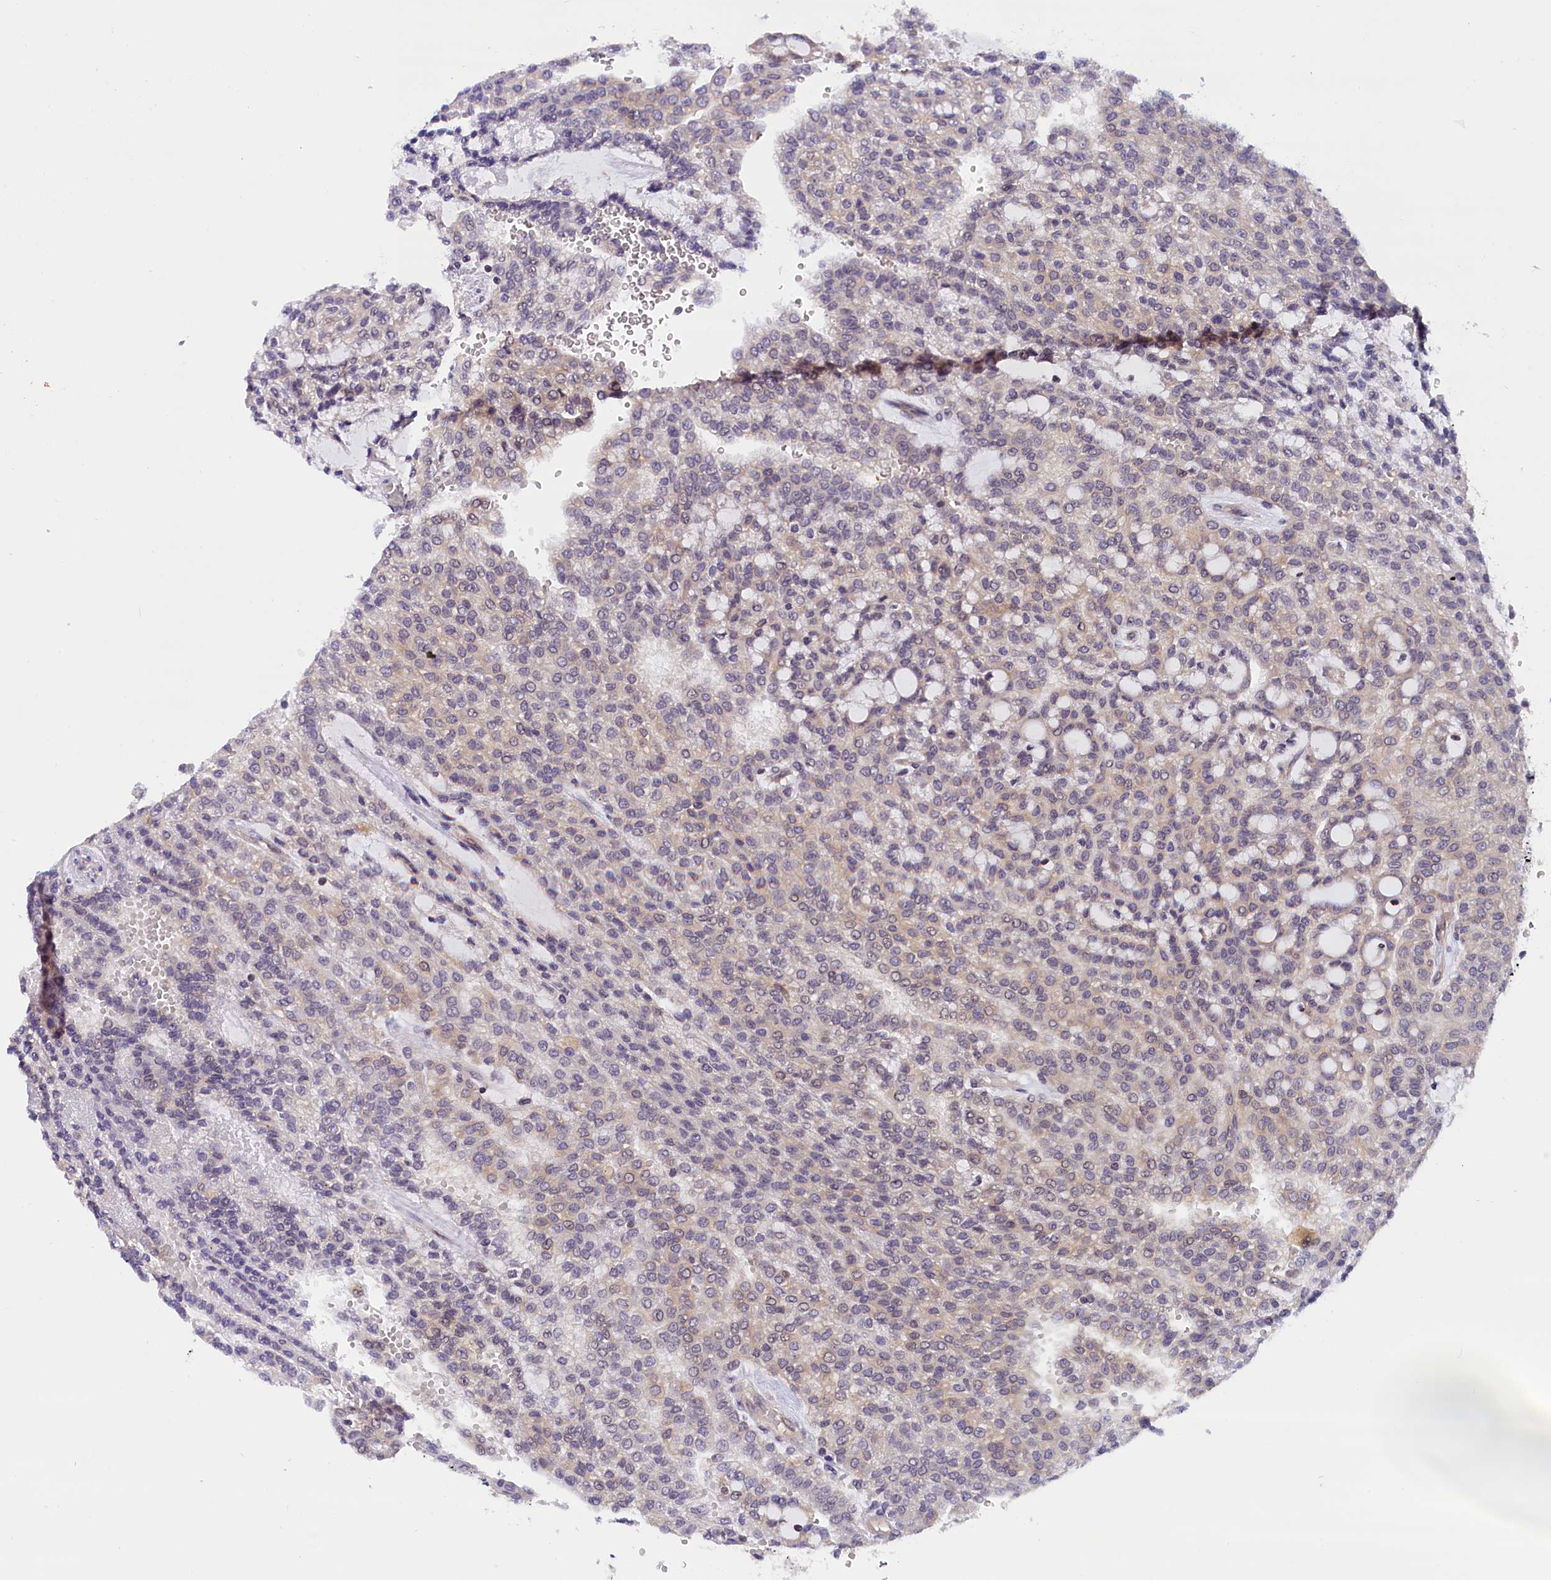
{"staining": {"intensity": "weak", "quantity": "25%-75%", "location": "cytoplasmic/membranous"}, "tissue": "renal cancer", "cell_type": "Tumor cells", "image_type": "cancer", "snomed": [{"axis": "morphology", "description": "Adenocarcinoma, NOS"}, {"axis": "topography", "description": "Kidney"}], "caption": "High-power microscopy captured an immunohistochemistry (IHC) histopathology image of renal cancer, revealing weak cytoplasmic/membranous positivity in about 25%-75% of tumor cells.", "gene": "TBCB", "patient": {"sex": "male", "age": 63}}